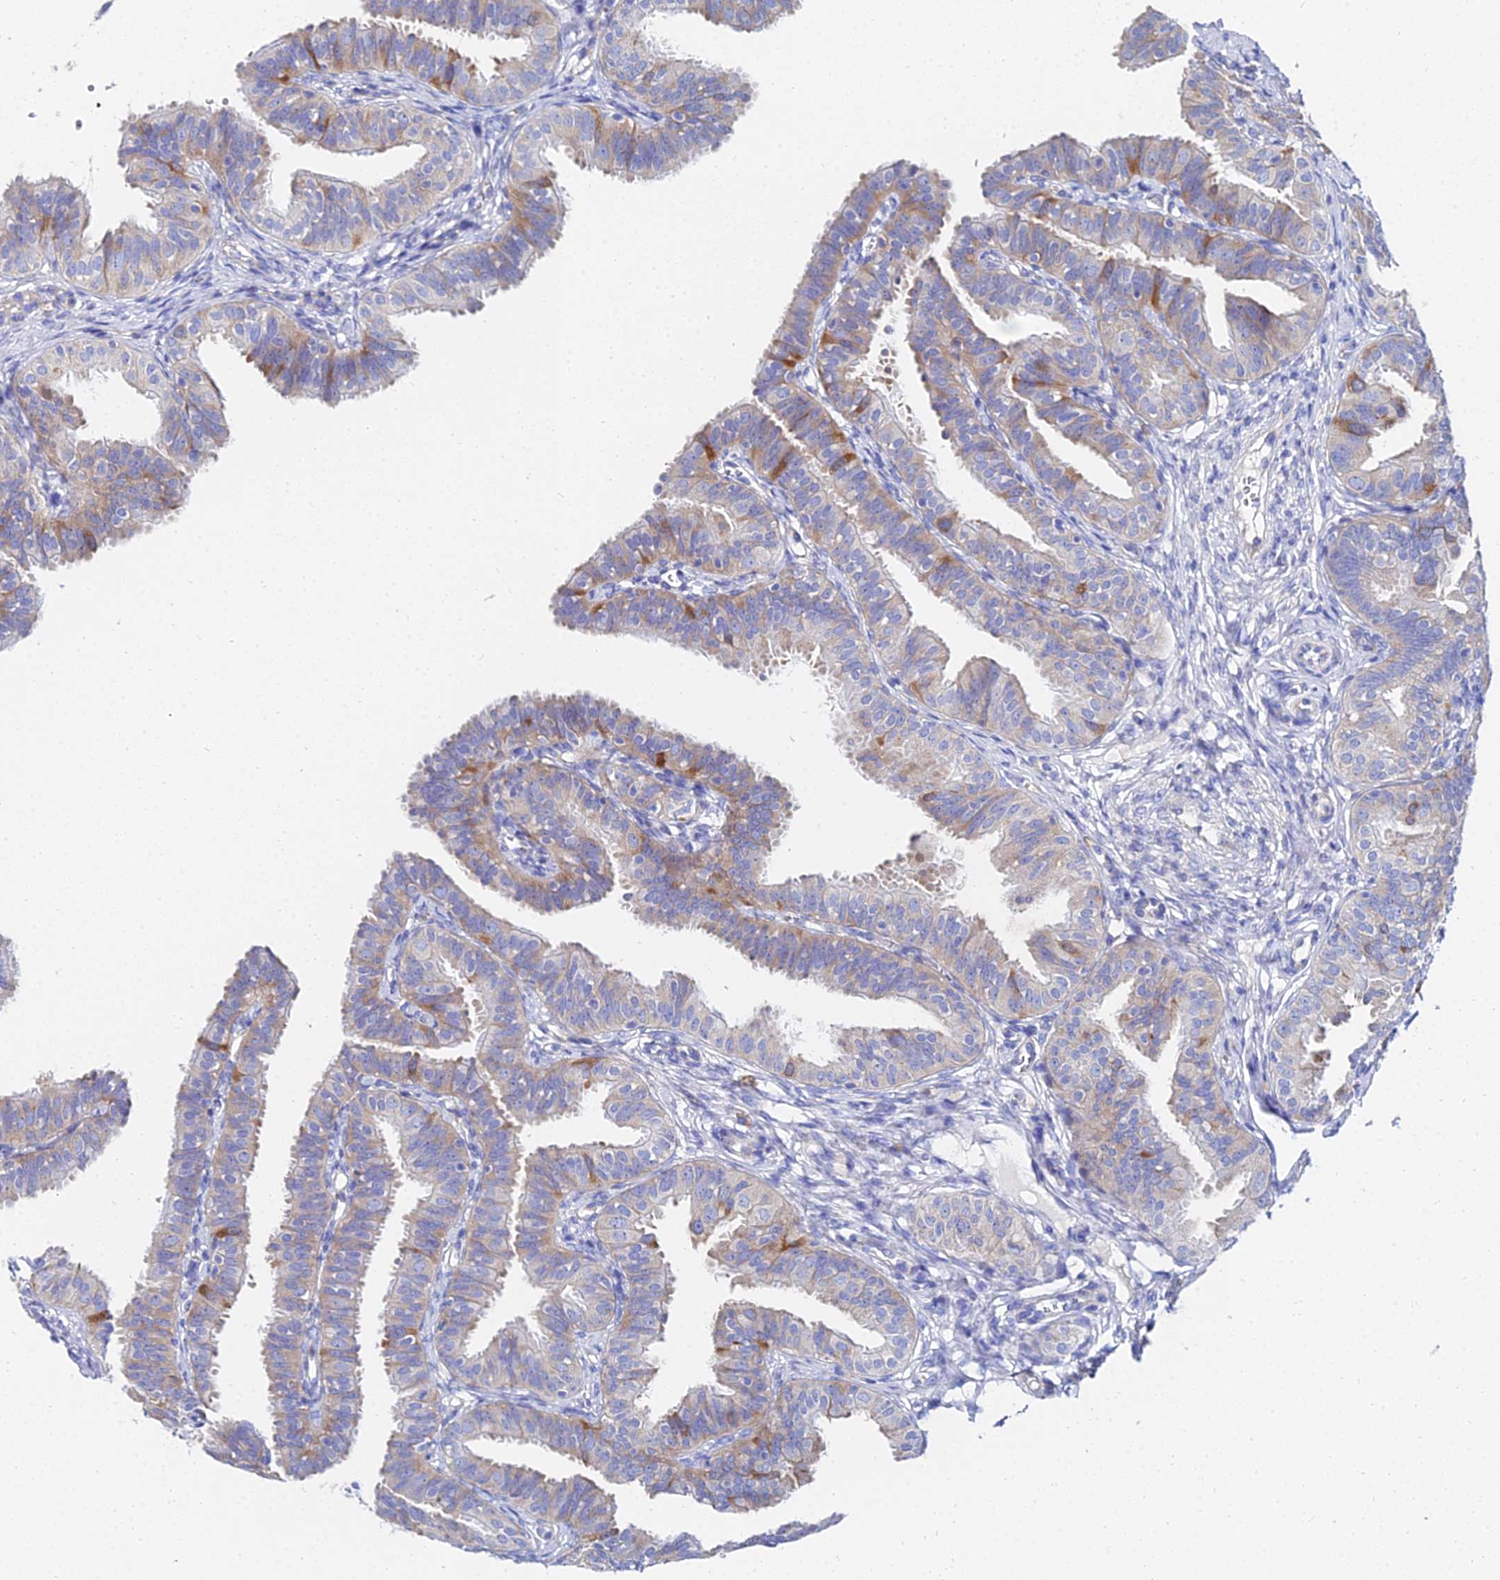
{"staining": {"intensity": "moderate", "quantity": "<25%", "location": "cytoplasmic/membranous"}, "tissue": "fallopian tube", "cell_type": "Glandular cells", "image_type": "normal", "snomed": [{"axis": "morphology", "description": "Normal tissue, NOS"}, {"axis": "topography", "description": "Fallopian tube"}], "caption": "An image showing moderate cytoplasmic/membranous positivity in approximately <25% of glandular cells in normal fallopian tube, as visualized by brown immunohistochemical staining.", "gene": "PTTG1", "patient": {"sex": "female", "age": 35}}